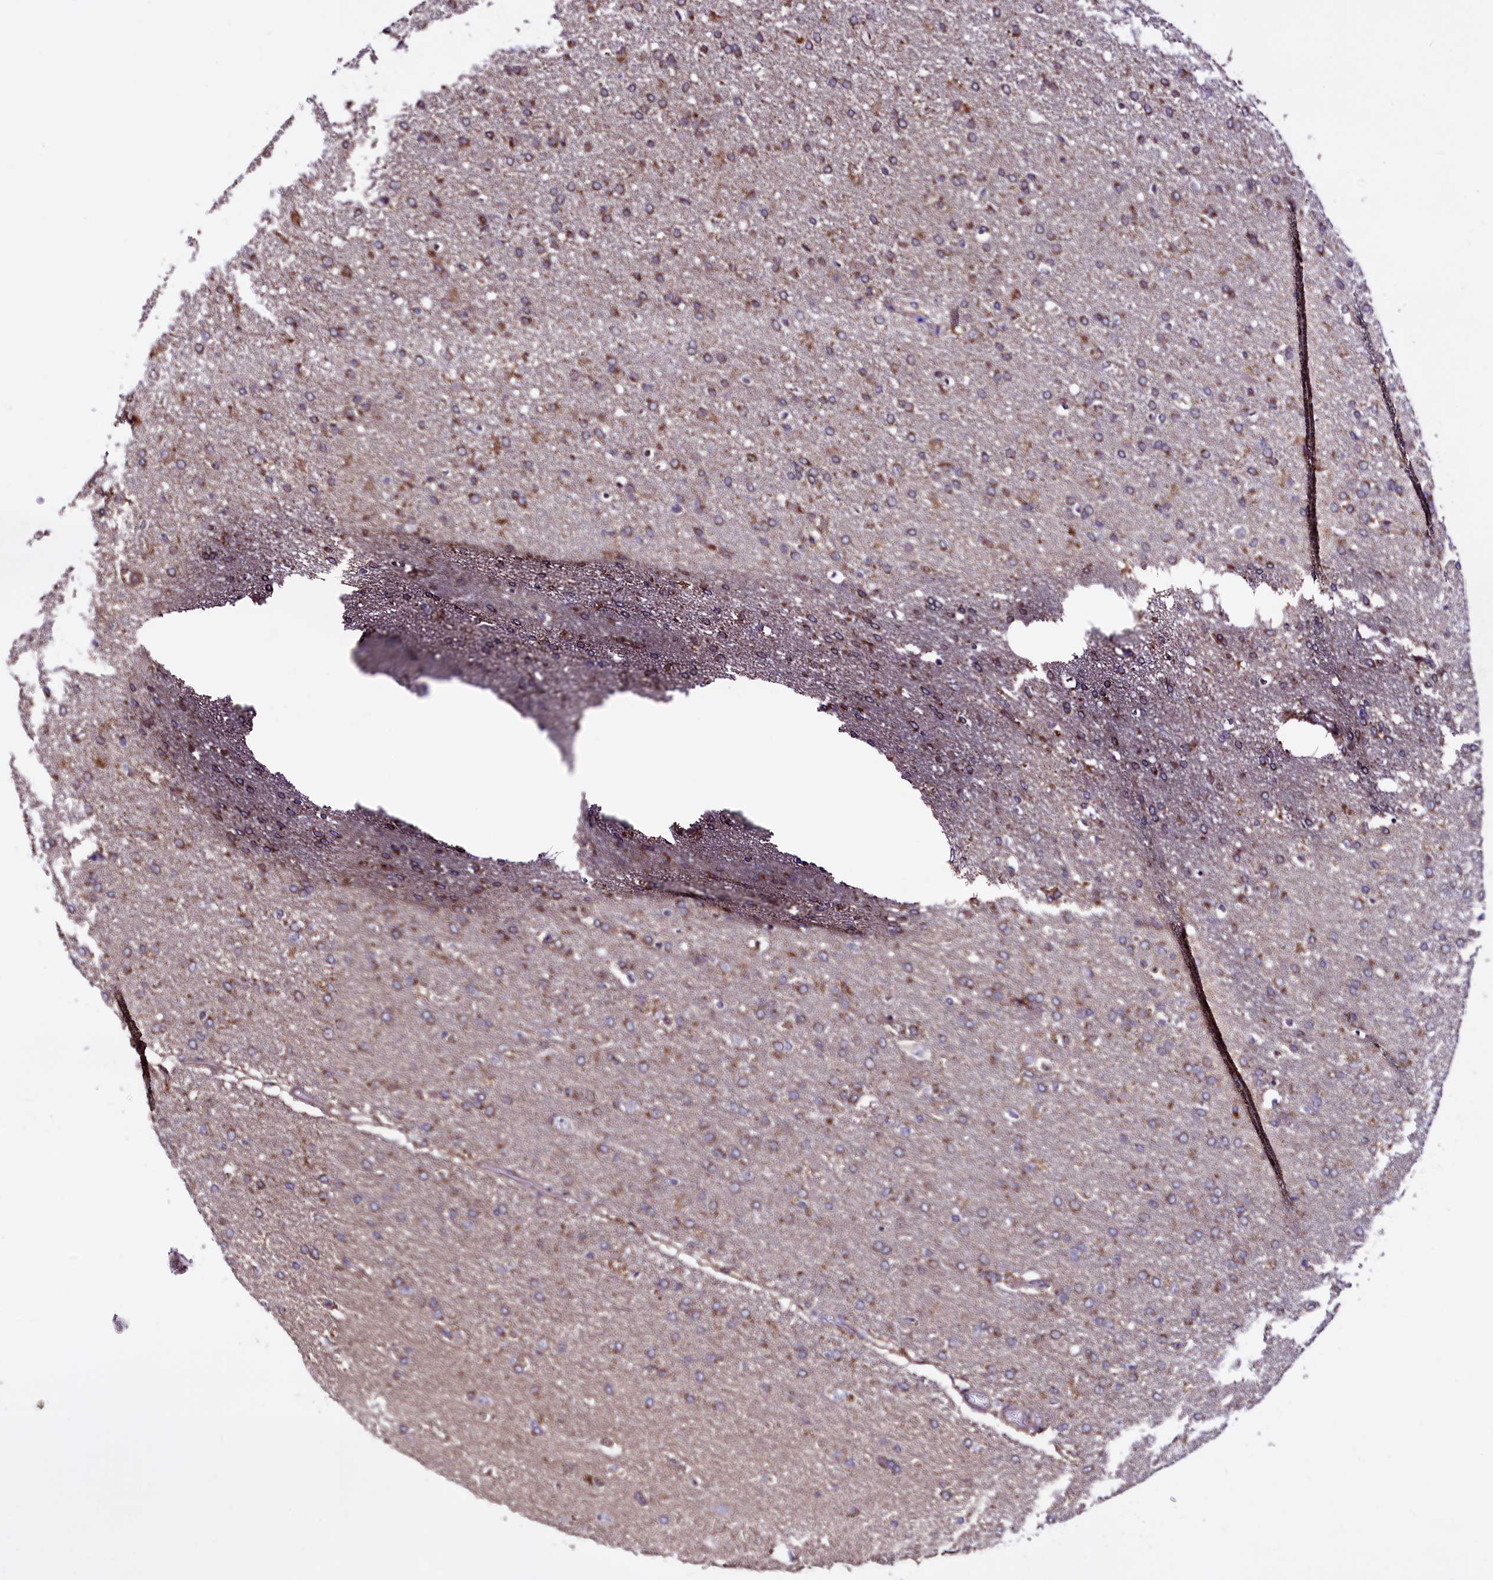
{"staining": {"intensity": "moderate", "quantity": "25%-75%", "location": "cytoplasmic/membranous"}, "tissue": "glioma", "cell_type": "Tumor cells", "image_type": "cancer", "snomed": [{"axis": "morphology", "description": "Glioma, malignant, High grade"}, {"axis": "topography", "description": "Brain"}], "caption": "An image of human glioma stained for a protein exhibits moderate cytoplasmic/membranous brown staining in tumor cells.", "gene": "STARD5", "patient": {"sex": "male", "age": 72}}